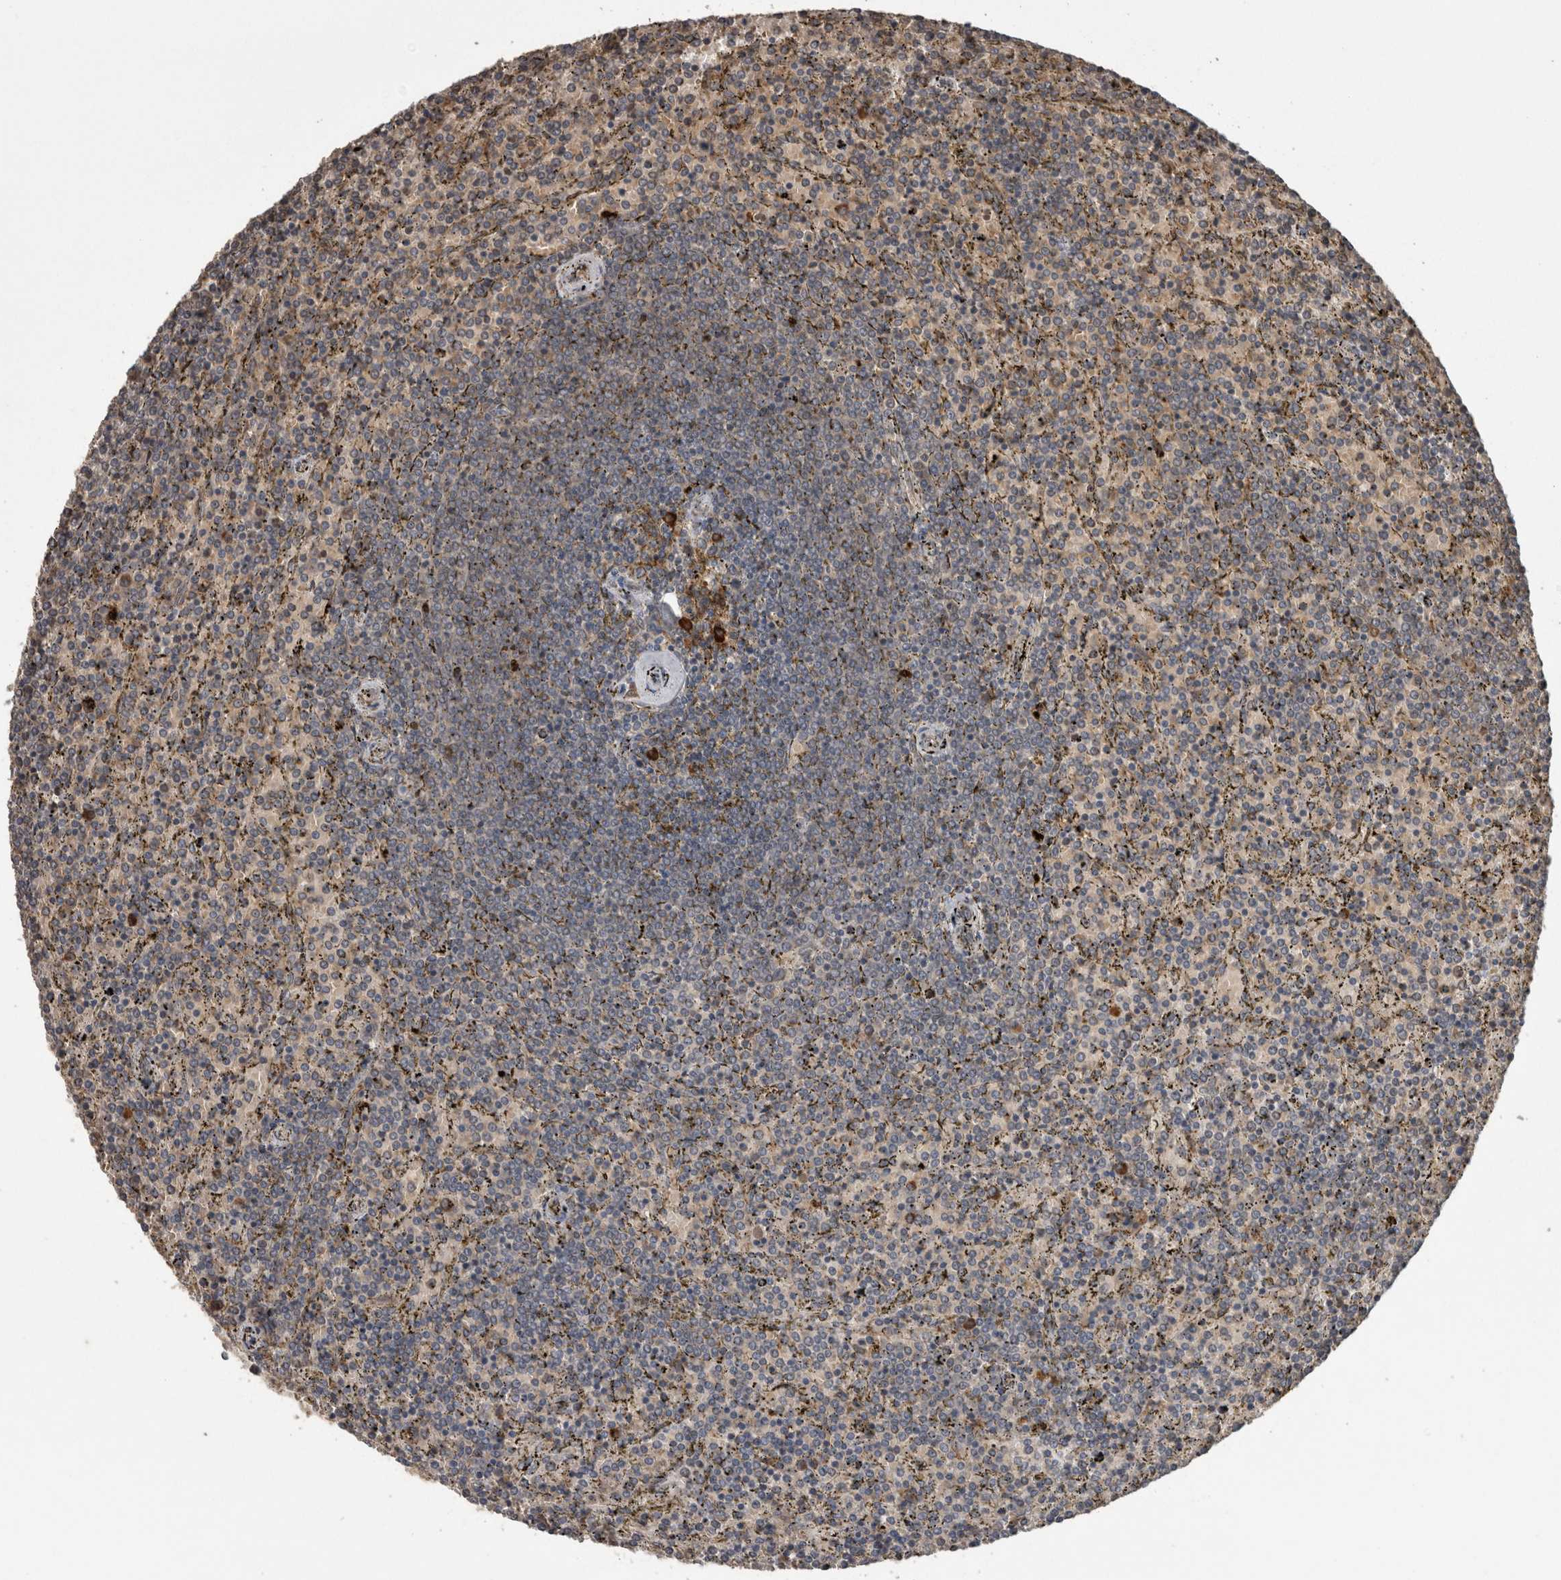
{"staining": {"intensity": "weak", "quantity": "25%-75%", "location": "cytoplasmic/membranous"}, "tissue": "lymphoma", "cell_type": "Tumor cells", "image_type": "cancer", "snomed": [{"axis": "morphology", "description": "Malignant lymphoma, non-Hodgkin's type, Low grade"}, {"axis": "topography", "description": "Spleen"}], "caption": "Immunohistochemistry (IHC) micrograph of neoplastic tissue: human malignant lymphoma, non-Hodgkin's type (low-grade) stained using immunohistochemistry (IHC) displays low levels of weak protein expression localized specifically in the cytoplasmic/membranous of tumor cells, appearing as a cytoplasmic/membranous brown color.", "gene": "ADGRL3", "patient": {"sex": "female", "age": 77}}